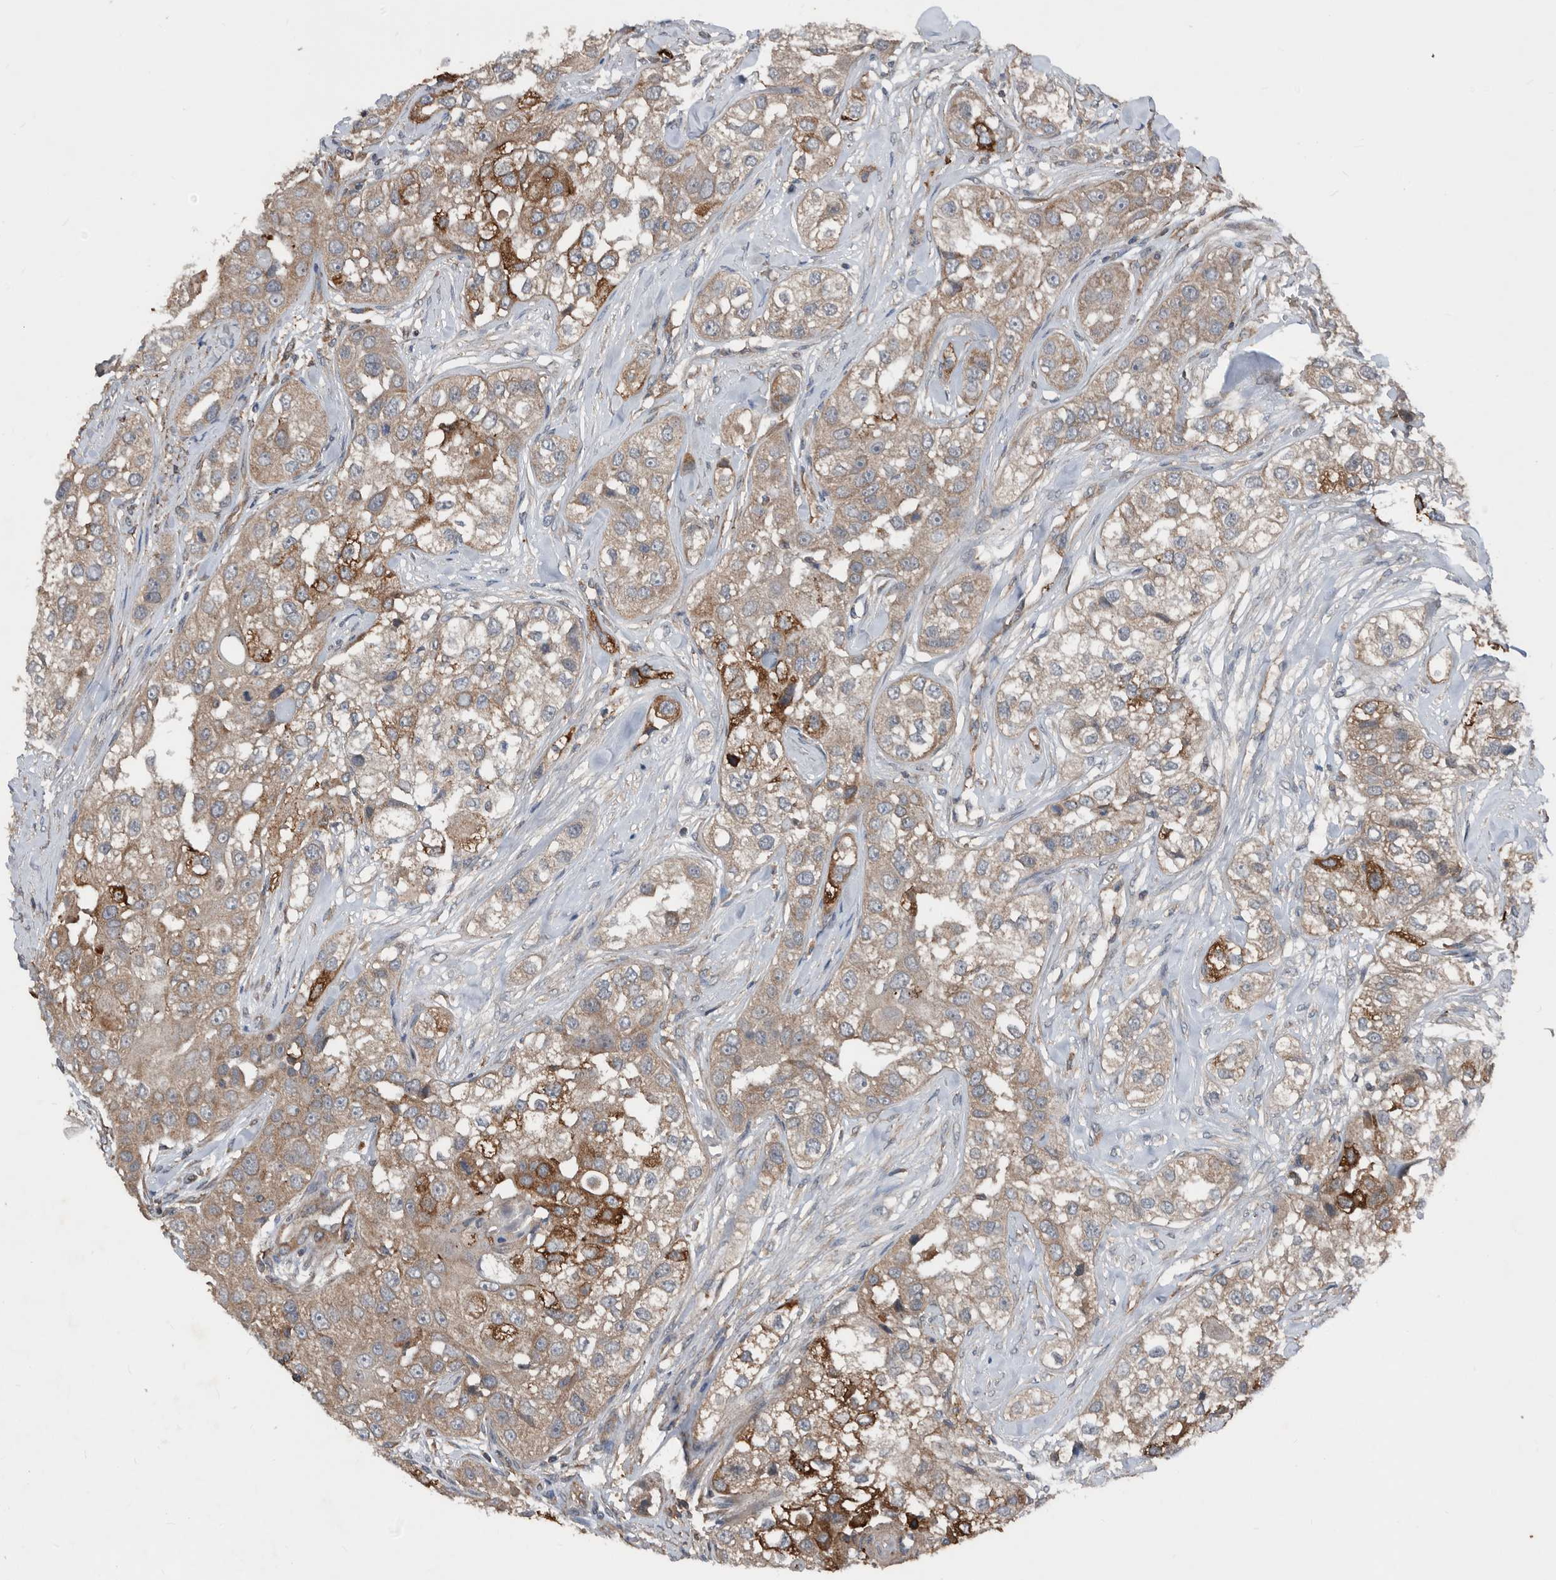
{"staining": {"intensity": "strong", "quantity": "<25%", "location": "cytoplasmic/membranous"}, "tissue": "head and neck cancer", "cell_type": "Tumor cells", "image_type": "cancer", "snomed": [{"axis": "morphology", "description": "Normal tissue, NOS"}, {"axis": "morphology", "description": "Squamous cell carcinoma, NOS"}, {"axis": "topography", "description": "Skeletal muscle"}, {"axis": "topography", "description": "Head-Neck"}], "caption": "Immunohistochemistry photomicrograph of neoplastic tissue: head and neck cancer stained using IHC demonstrates medium levels of strong protein expression localized specifically in the cytoplasmic/membranous of tumor cells, appearing as a cytoplasmic/membranous brown color.", "gene": "AFAP1", "patient": {"sex": "male", "age": 51}}